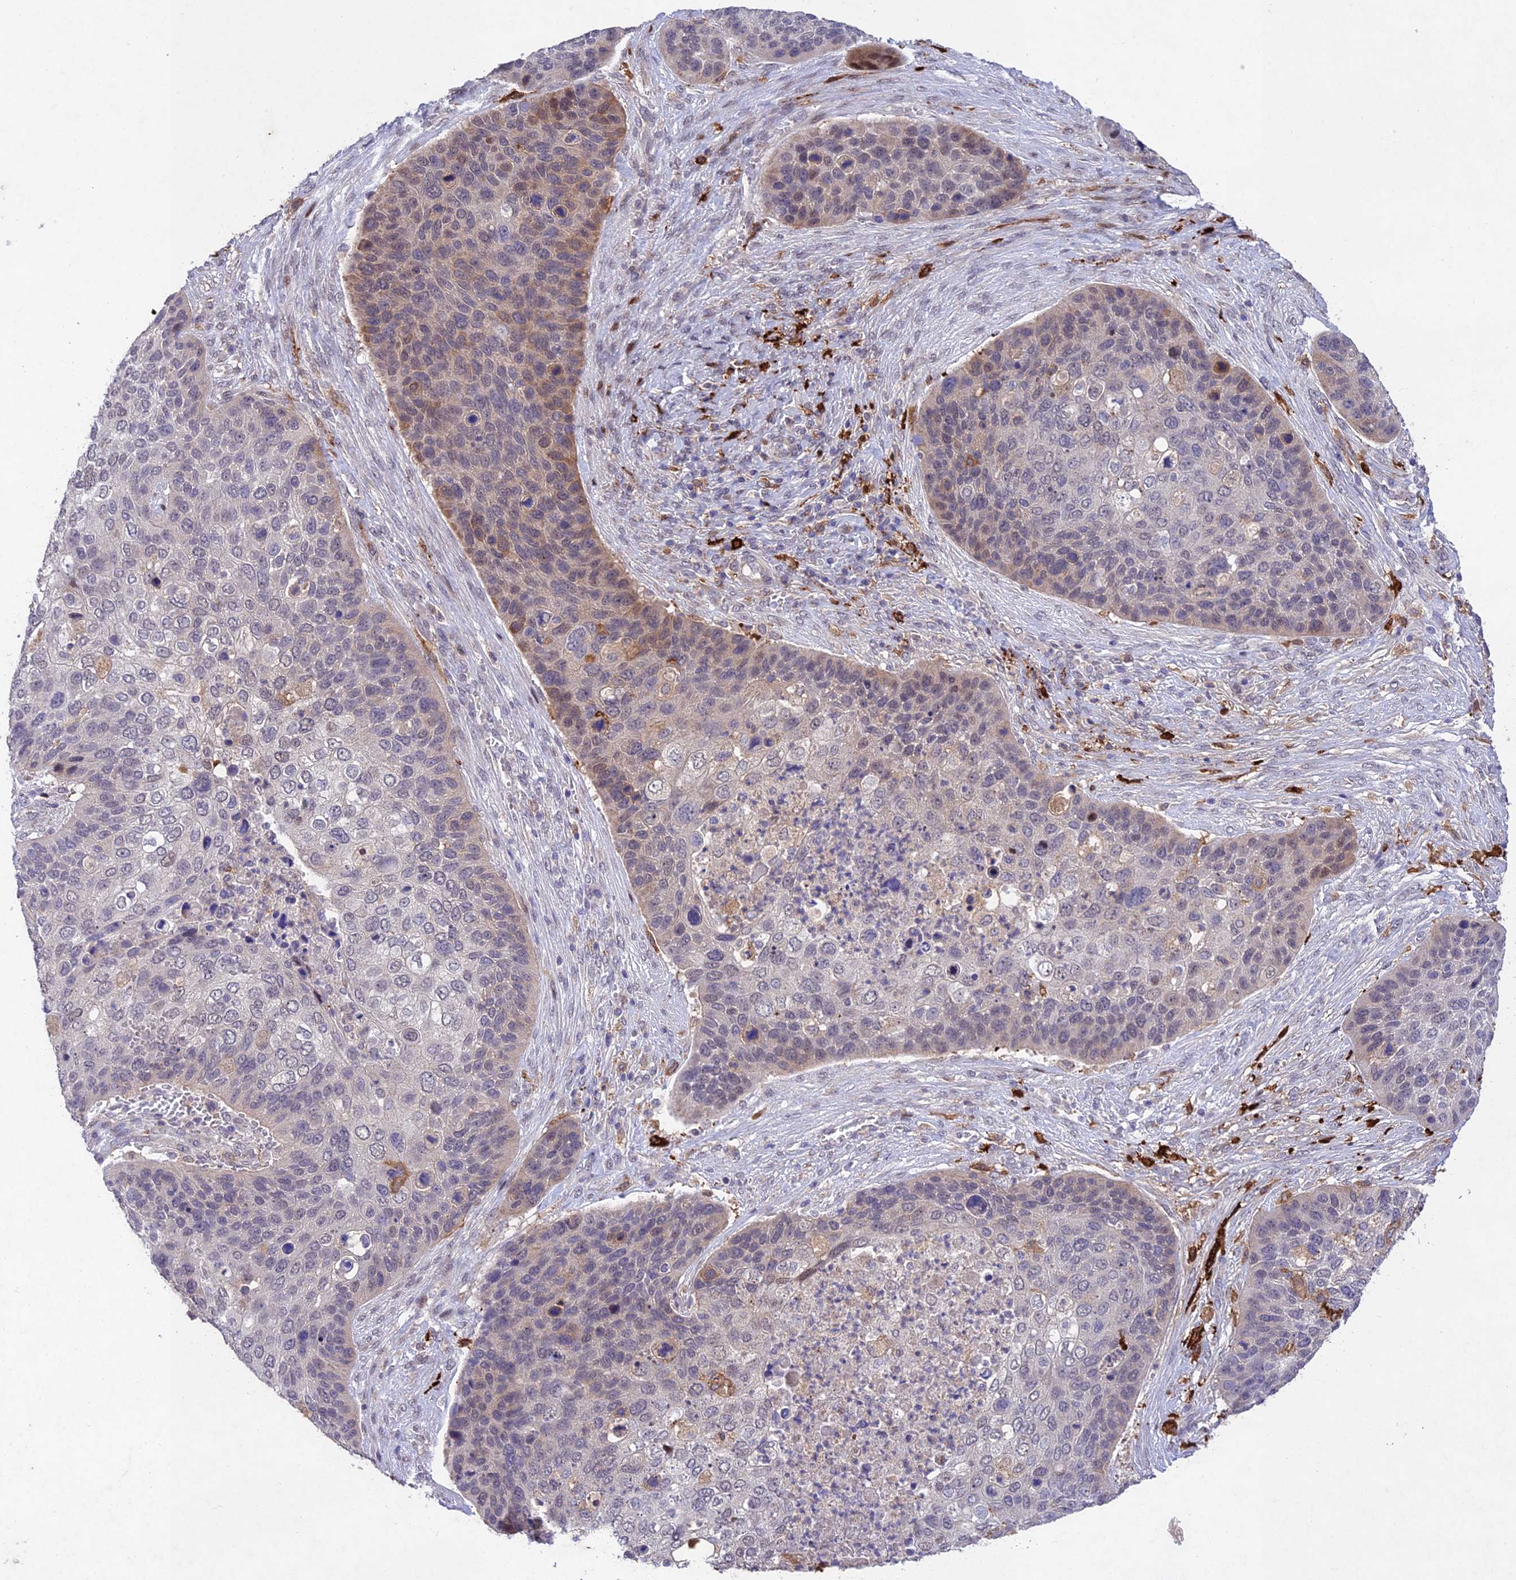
{"staining": {"intensity": "moderate", "quantity": "<25%", "location": "cytoplasmic/membranous,nuclear"}, "tissue": "skin cancer", "cell_type": "Tumor cells", "image_type": "cancer", "snomed": [{"axis": "morphology", "description": "Basal cell carcinoma"}, {"axis": "topography", "description": "Skin"}], "caption": "A photomicrograph of skin cancer (basal cell carcinoma) stained for a protein exhibits moderate cytoplasmic/membranous and nuclear brown staining in tumor cells.", "gene": "ANKRD52", "patient": {"sex": "female", "age": 74}}